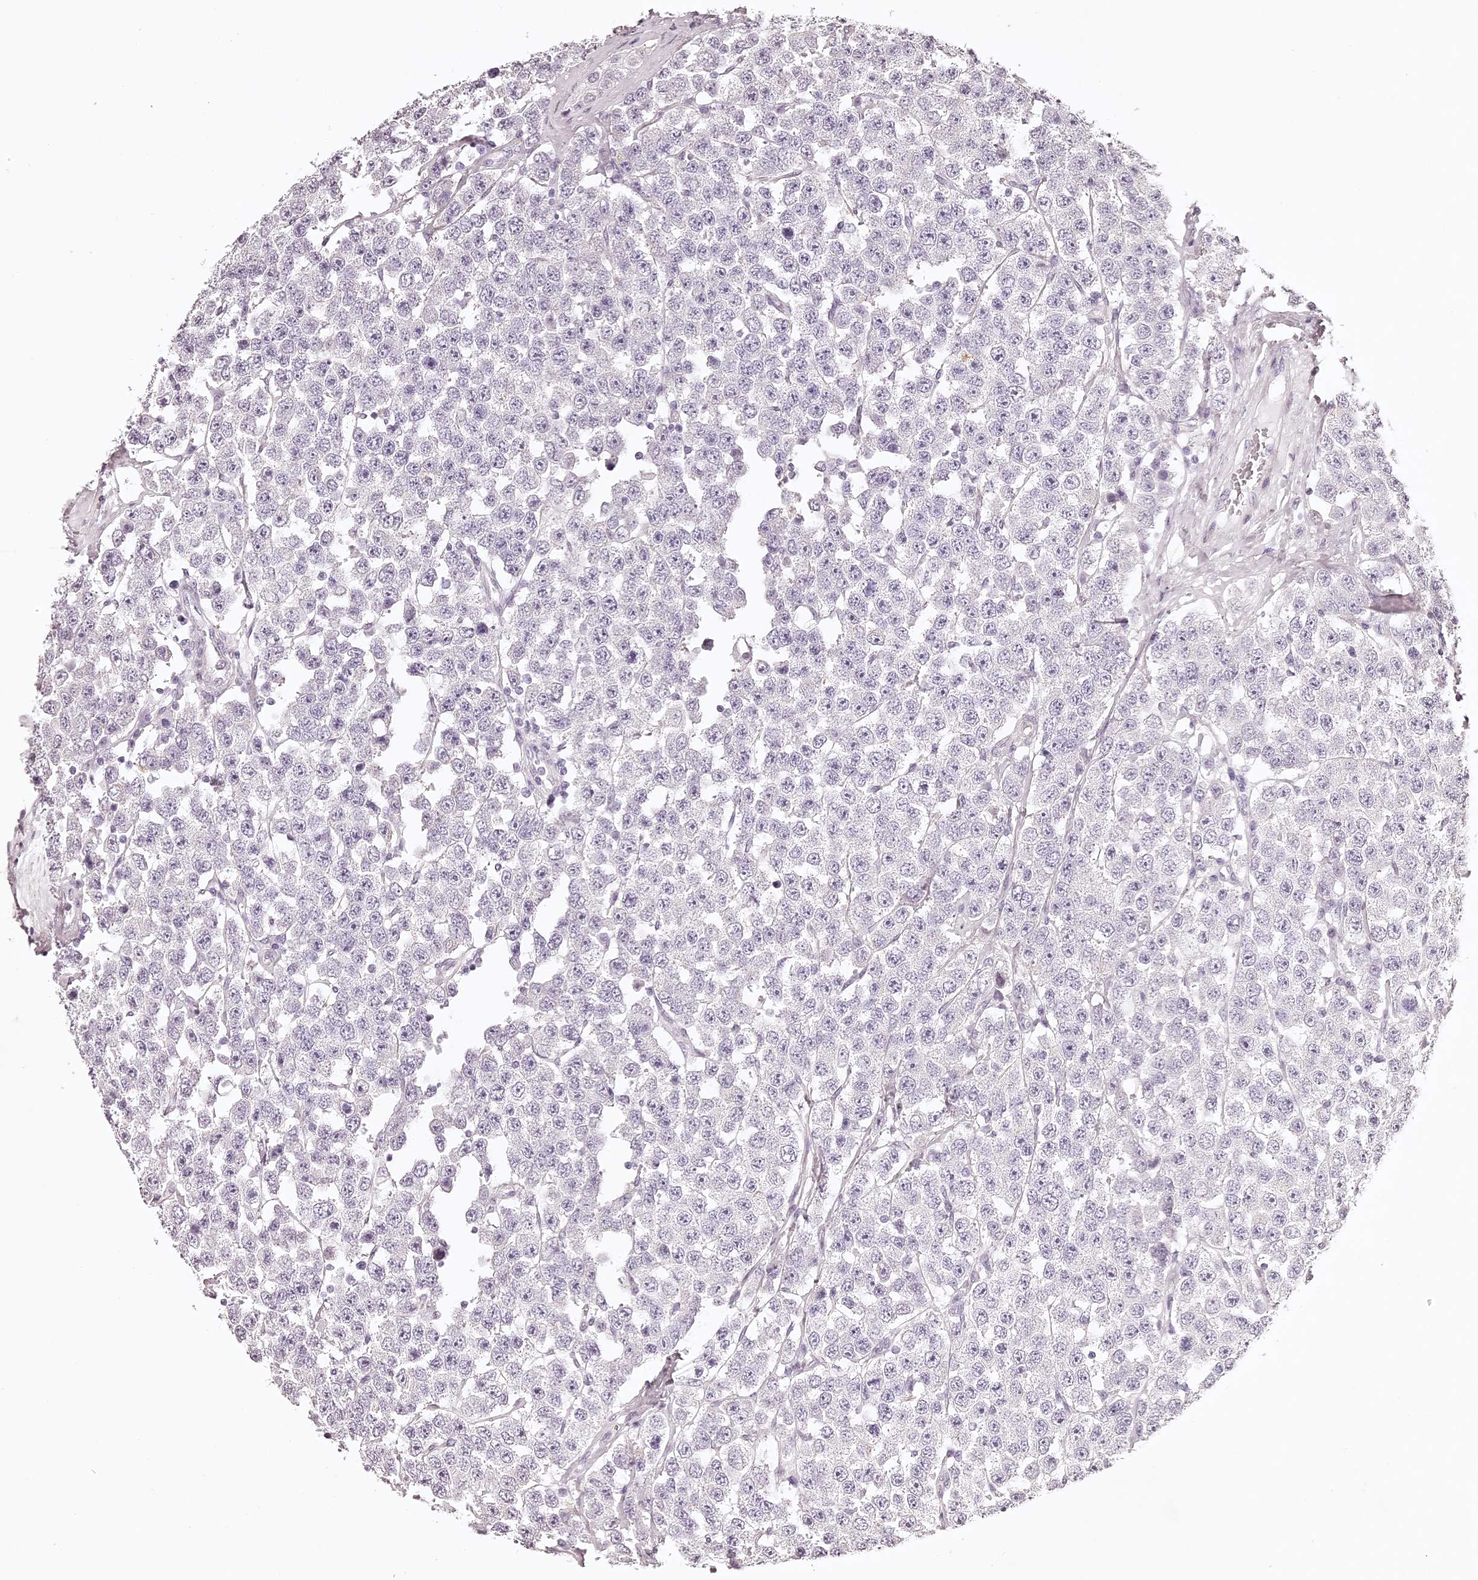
{"staining": {"intensity": "negative", "quantity": "none", "location": "none"}, "tissue": "testis cancer", "cell_type": "Tumor cells", "image_type": "cancer", "snomed": [{"axis": "morphology", "description": "Seminoma, NOS"}, {"axis": "topography", "description": "Testis"}], "caption": "DAB immunohistochemical staining of seminoma (testis) demonstrates no significant staining in tumor cells. (IHC, brightfield microscopy, high magnification).", "gene": "ELAPOR1", "patient": {"sex": "male", "age": 28}}